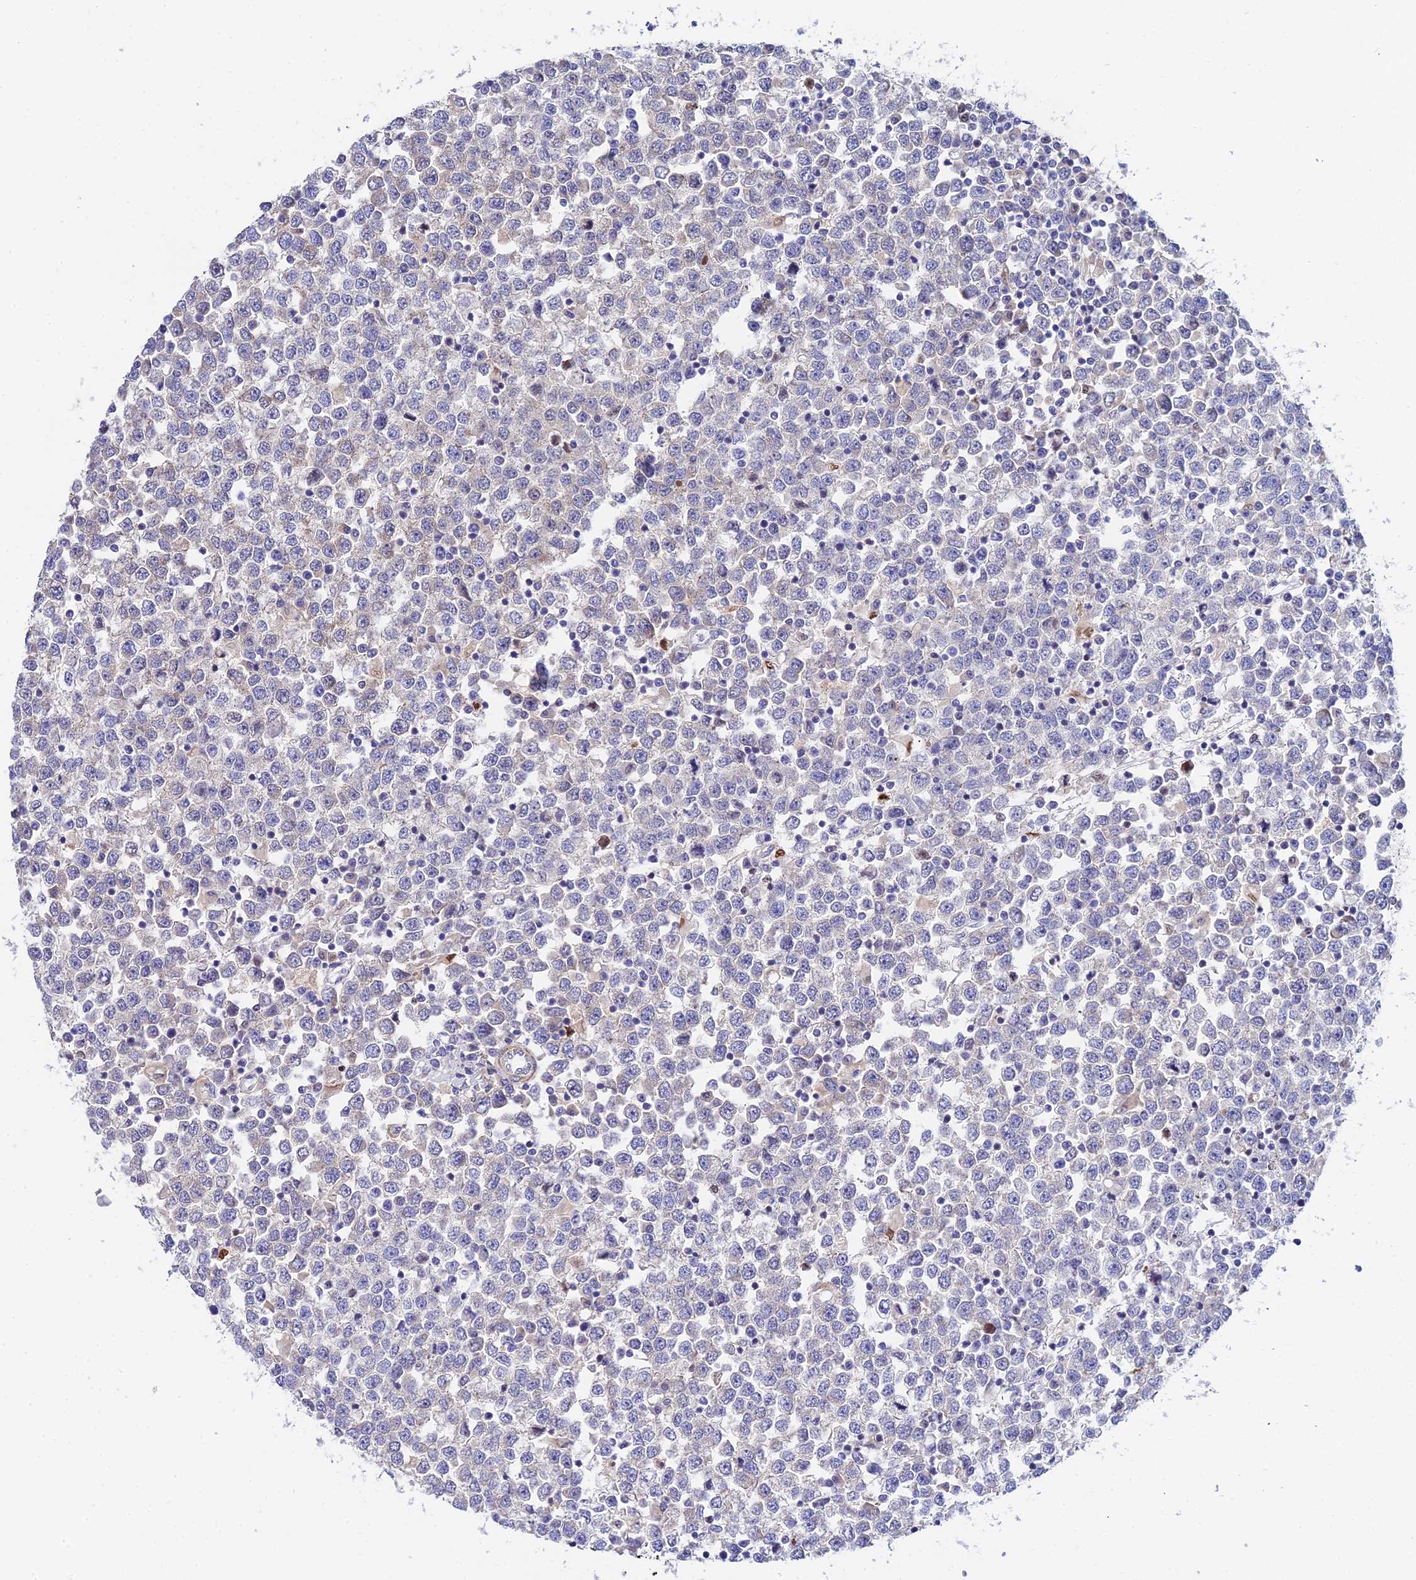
{"staining": {"intensity": "negative", "quantity": "none", "location": "none"}, "tissue": "testis cancer", "cell_type": "Tumor cells", "image_type": "cancer", "snomed": [{"axis": "morphology", "description": "Seminoma, NOS"}, {"axis": "topography", "description": "Testis"}], "caption": "Human testis cancer (seminoma) stained for a protein using IHC exhibits no positivity in tumor cells.", "gene": "ACOT2", "patient": {"sex": "male", "age": 65}}